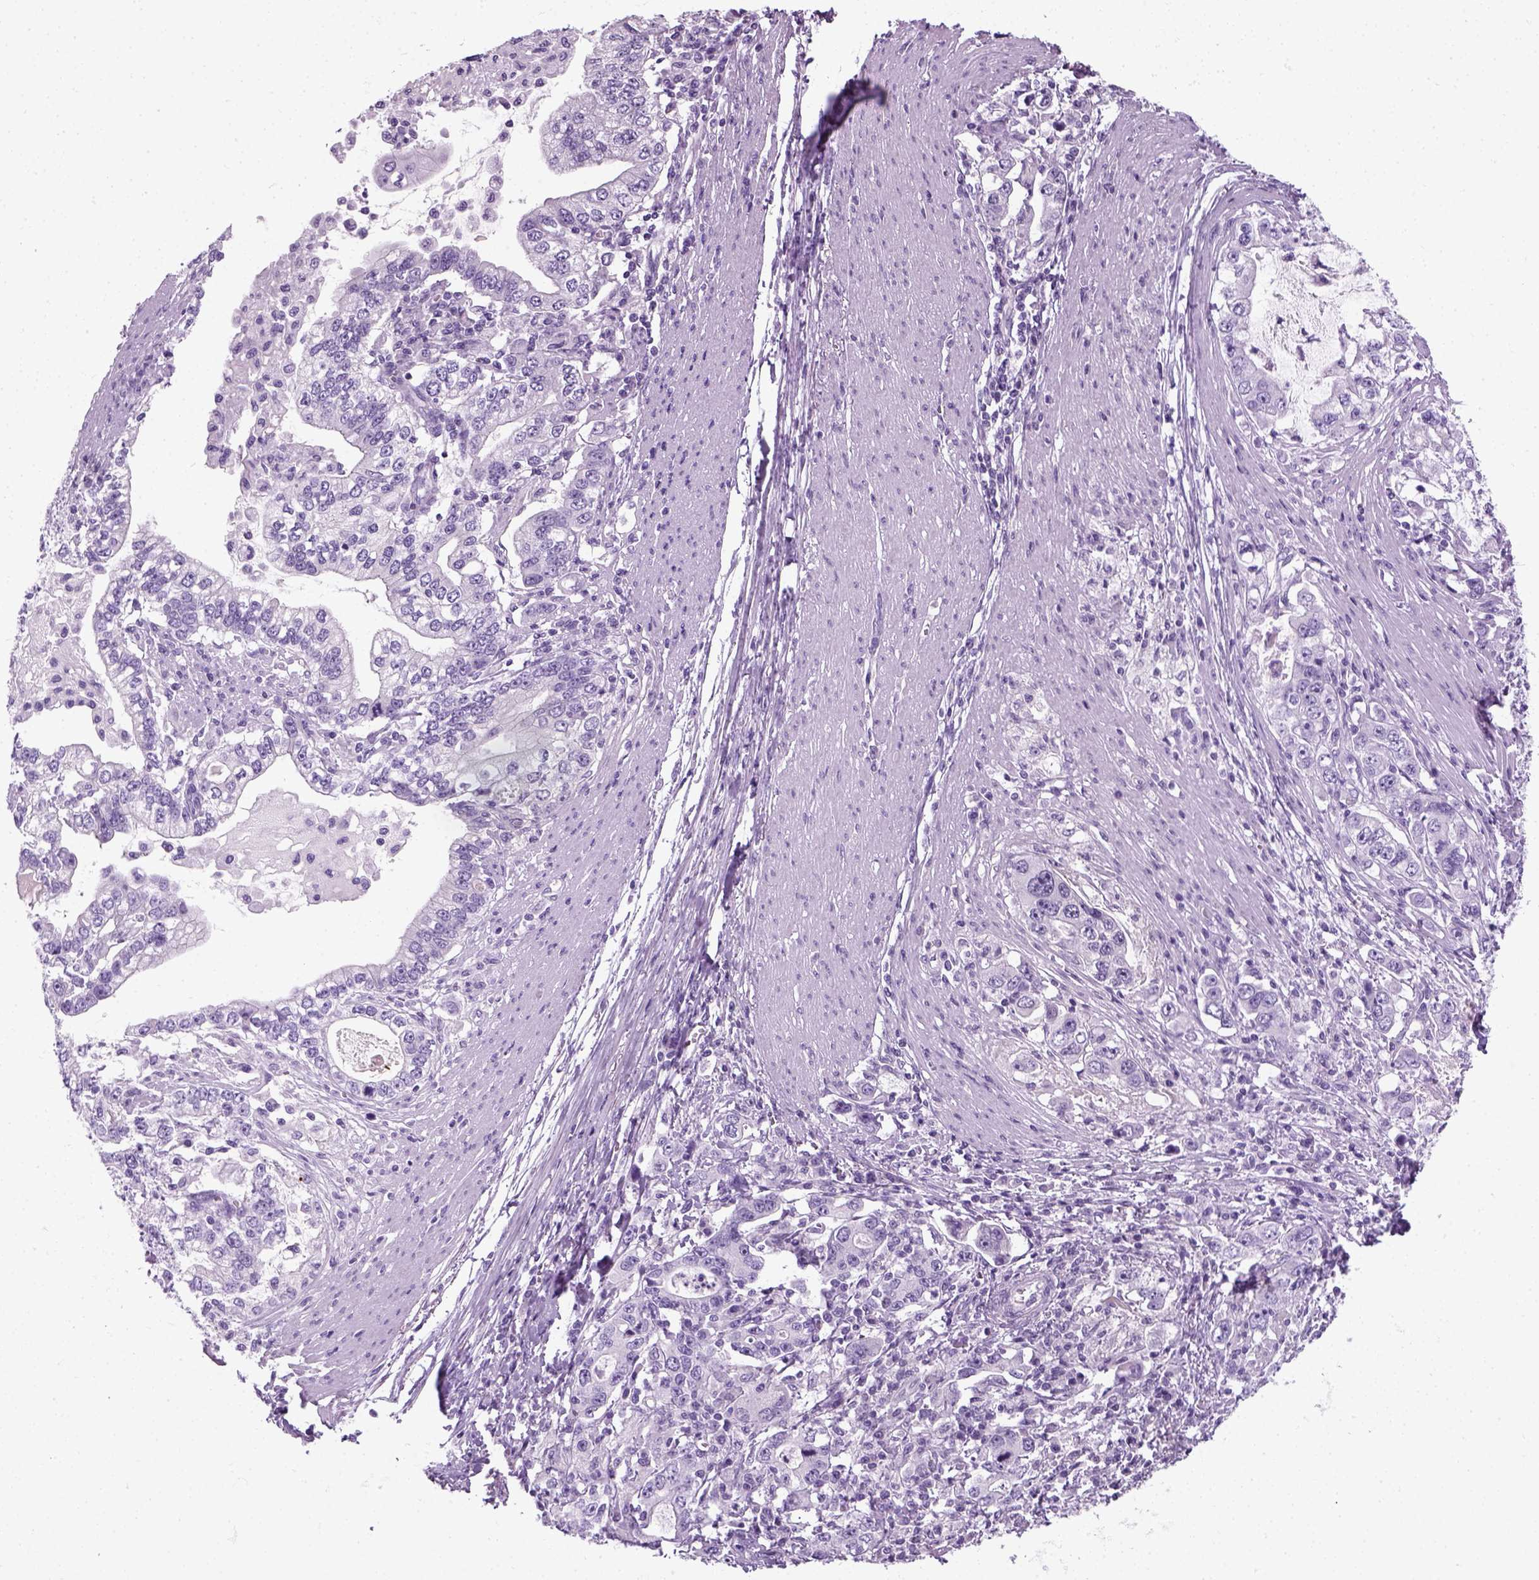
{"staining": {"intensity": "negative", "quantity": "none", "location": "none"}, "tissue": "stomach cancer", "cell_type": "Tumor cells", "image_type": "cancer", "snomed": [{"axis": "morphology", "description": "Adenocarcinoma, NOS"}, {"axis": "topography", "description": "Stomach, lower"}], "caption": "Immunohistochemistry of human stomach cancer (adenocarcinoma) shows no expression in tumor cells.", "gene": "SLC12A5", "patient": {"sex": "female", "age": 72}}